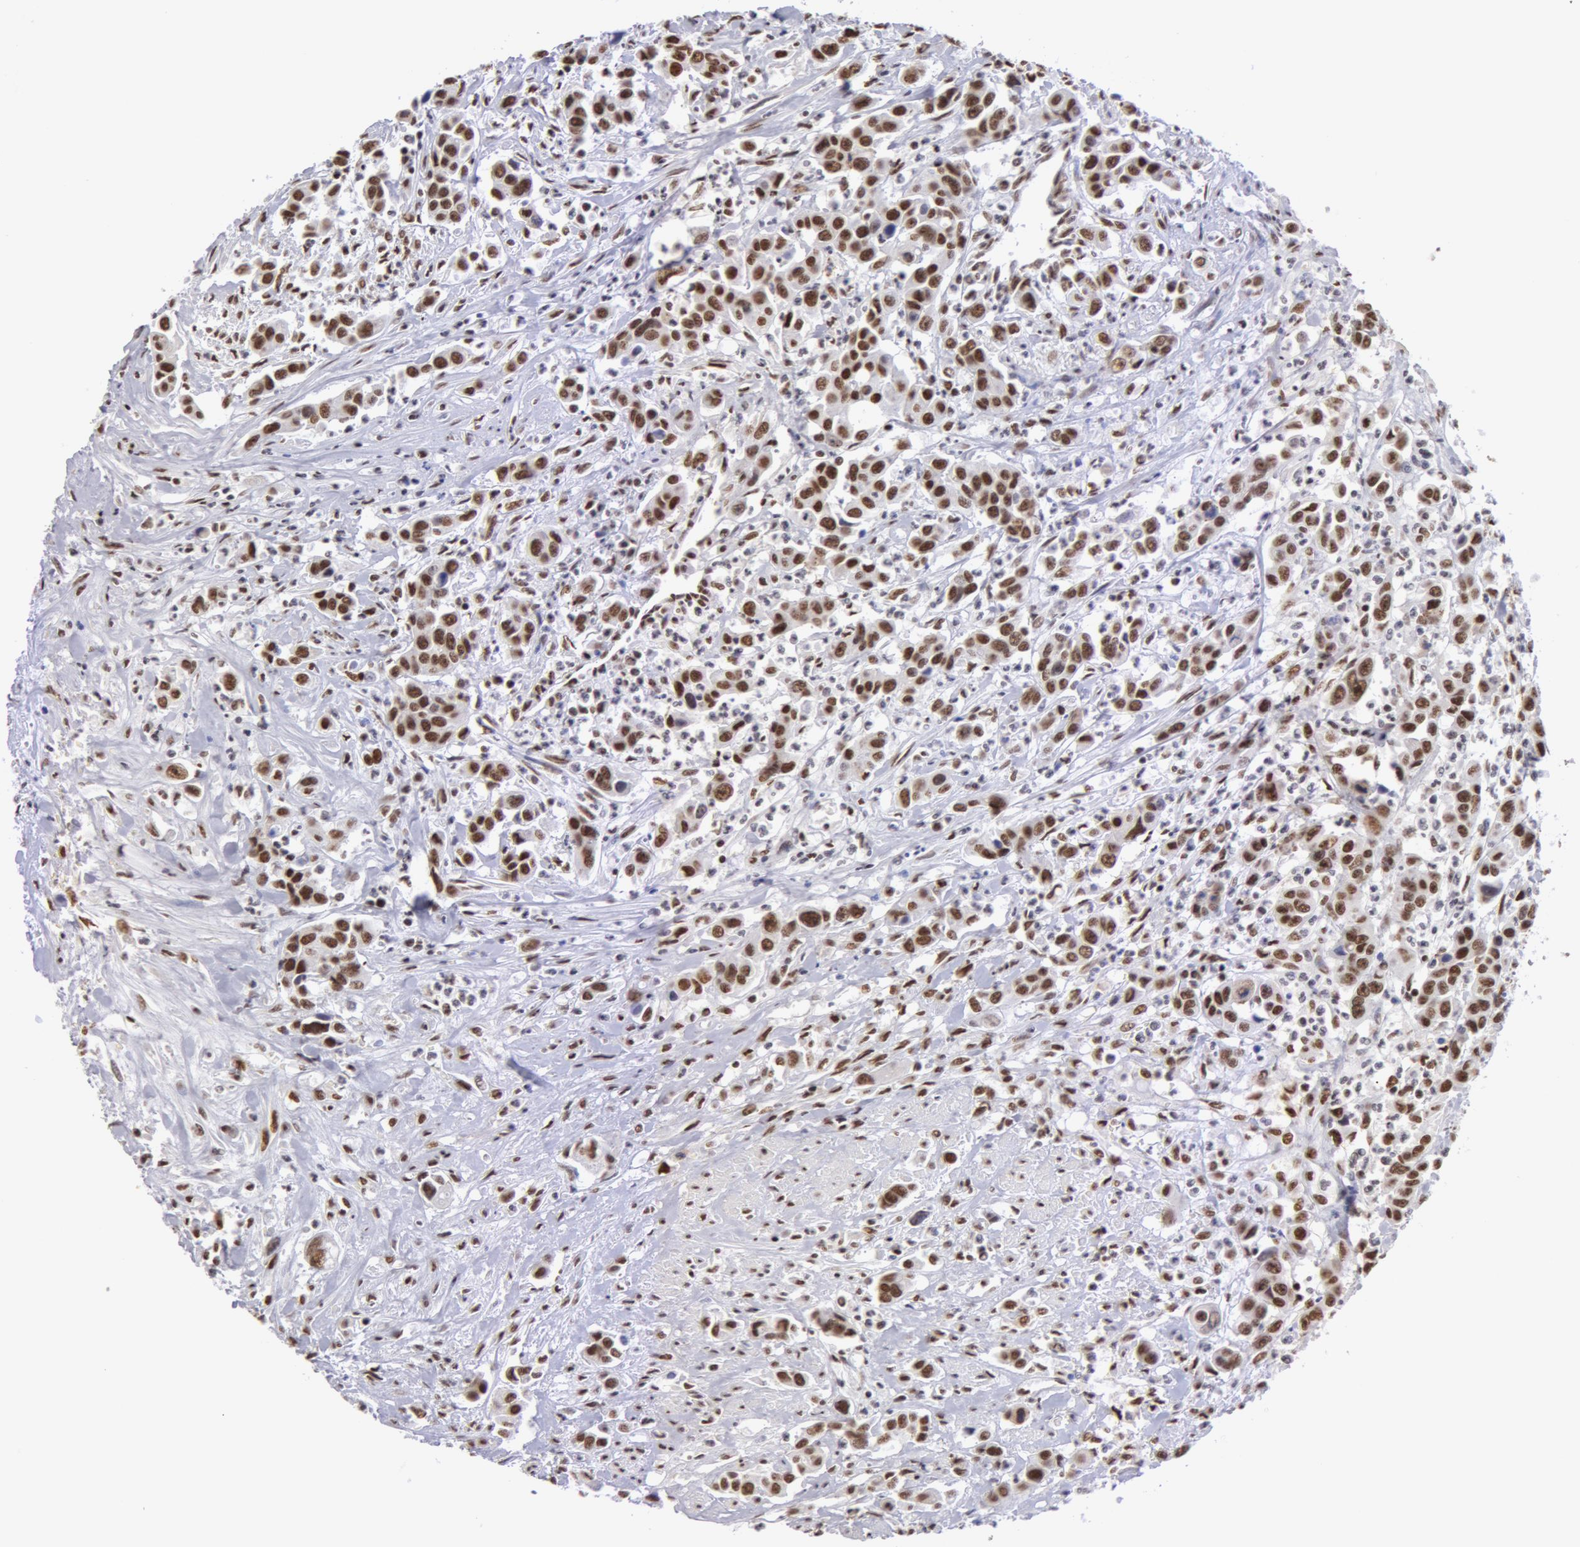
{"staining": {"intensity": "moderate", "quantity": "25%-75%", "location": "nuclear"}, "tissue": "urothelial cancer", "cell_type": "Tumor cells", "image_type": "cancer", "snomed": [{"axis": "morphology", "description": "Urothelial carcinoma, High grade"}, {"axis": "topography", "description": "Urinary bladder"}], "caption": "Protein positivity by immunohistochemistry demonstrates moderate nuclear expression in approximately 25%-75% of tumor cells in urothelial cancer. The protein is stained brown, and the nuclei are stained in blue (DAB (3,3'-diaminobenzidine) IHC with brightfield microscopy, high magnification).", "gene": "VRTN", "patient": {"sex": "male", "age": 86}}